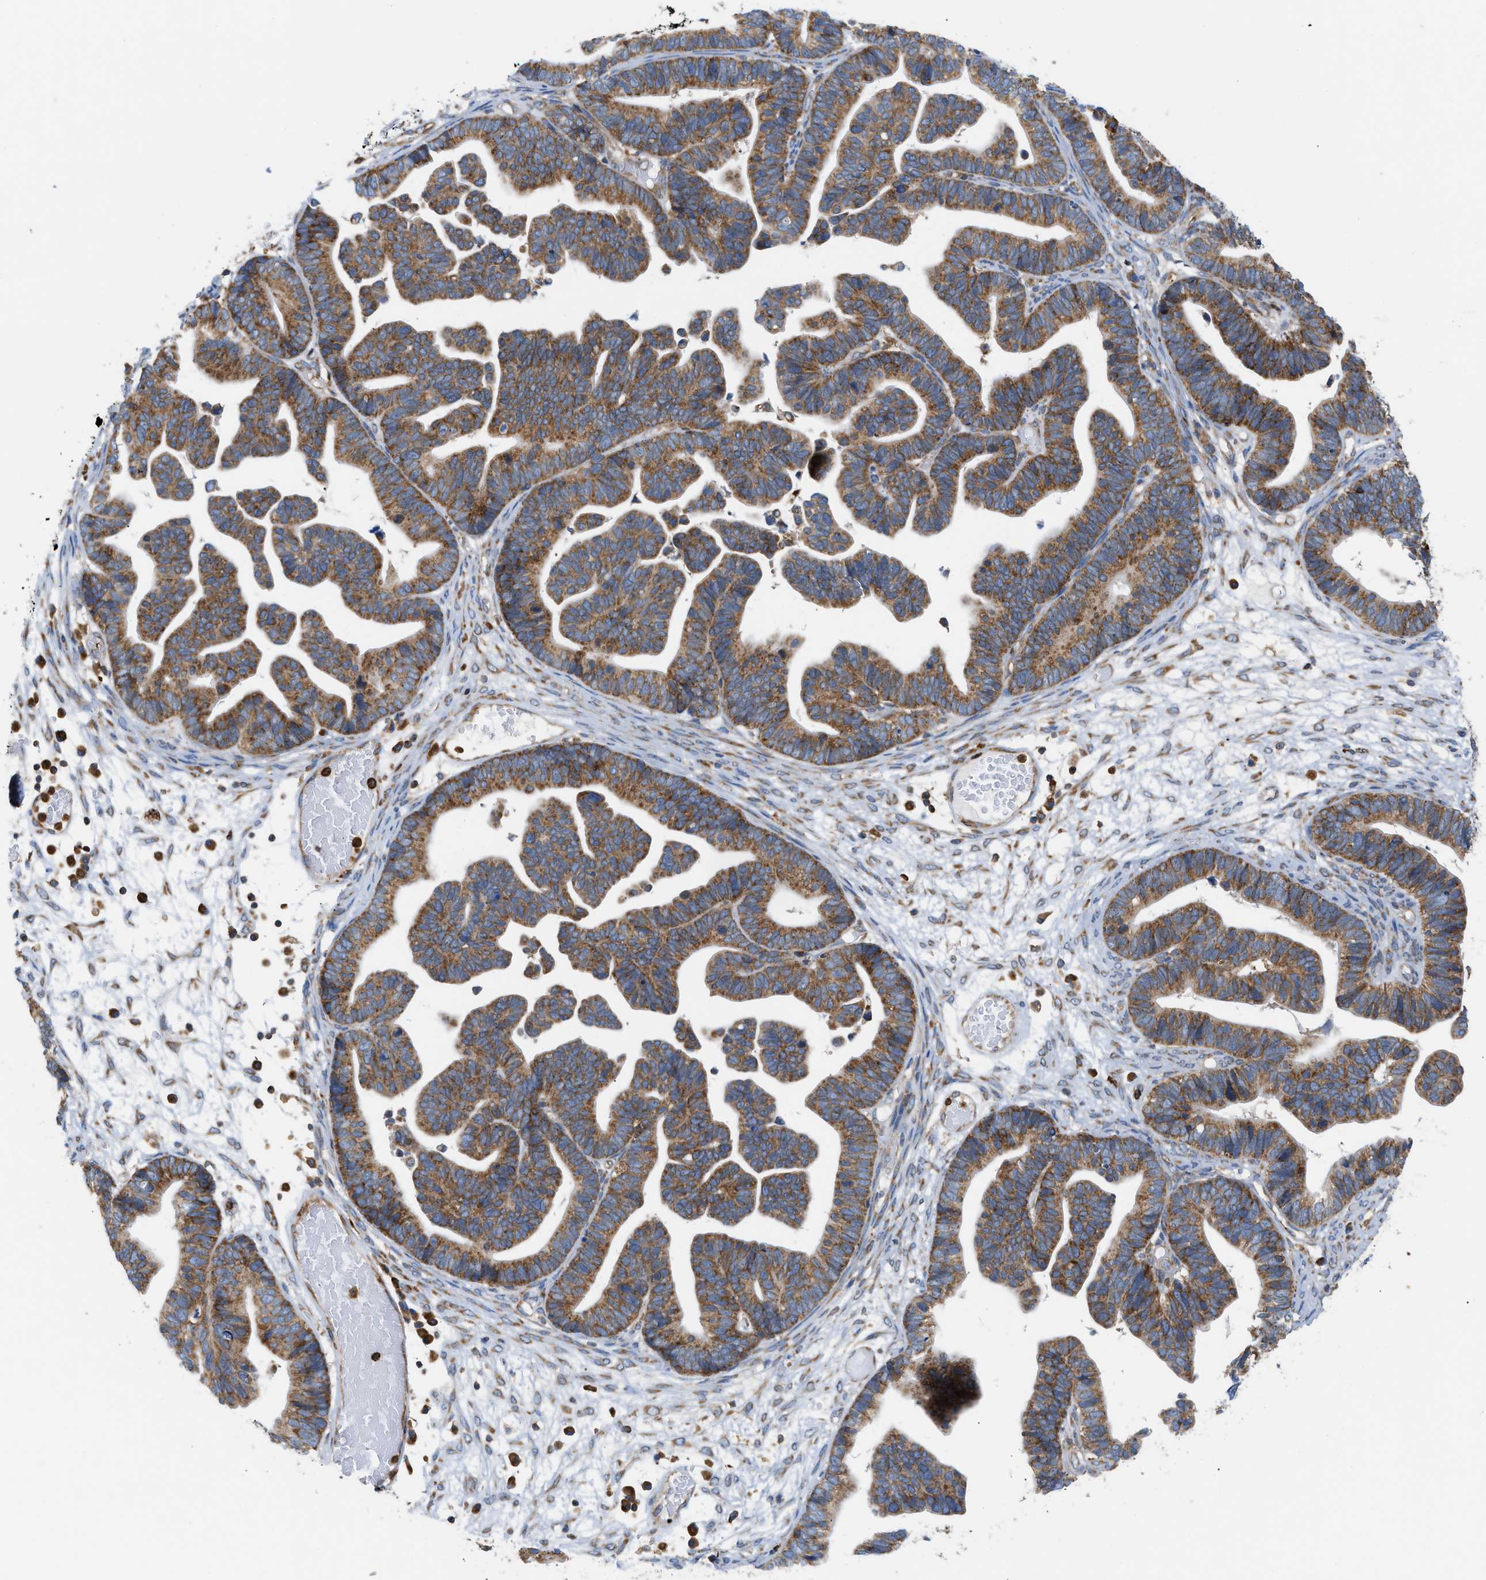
{"staining": {"intensity": "moderate", "quantity": ">75%", "location": "cytoplasmic/membranous"}, "tissue": "ovarian cancer", "cell_type": "Tumor cells", "image_type": "cancer", "snomed": [{"axis": "morphology", "description": "Cystadenocarcinoma, serous, NOS"}, {"axis": "topography", "description": "Ovary"}], "caption": "Human ovarian serous cystadenocarcinoma stained for a protein (brown) displays moderate cytoplasmic/membranous positive staining in about >75% of tumor cells.", "gene": "GPAT4", "patient": {"sex": "female", "age": 56}}